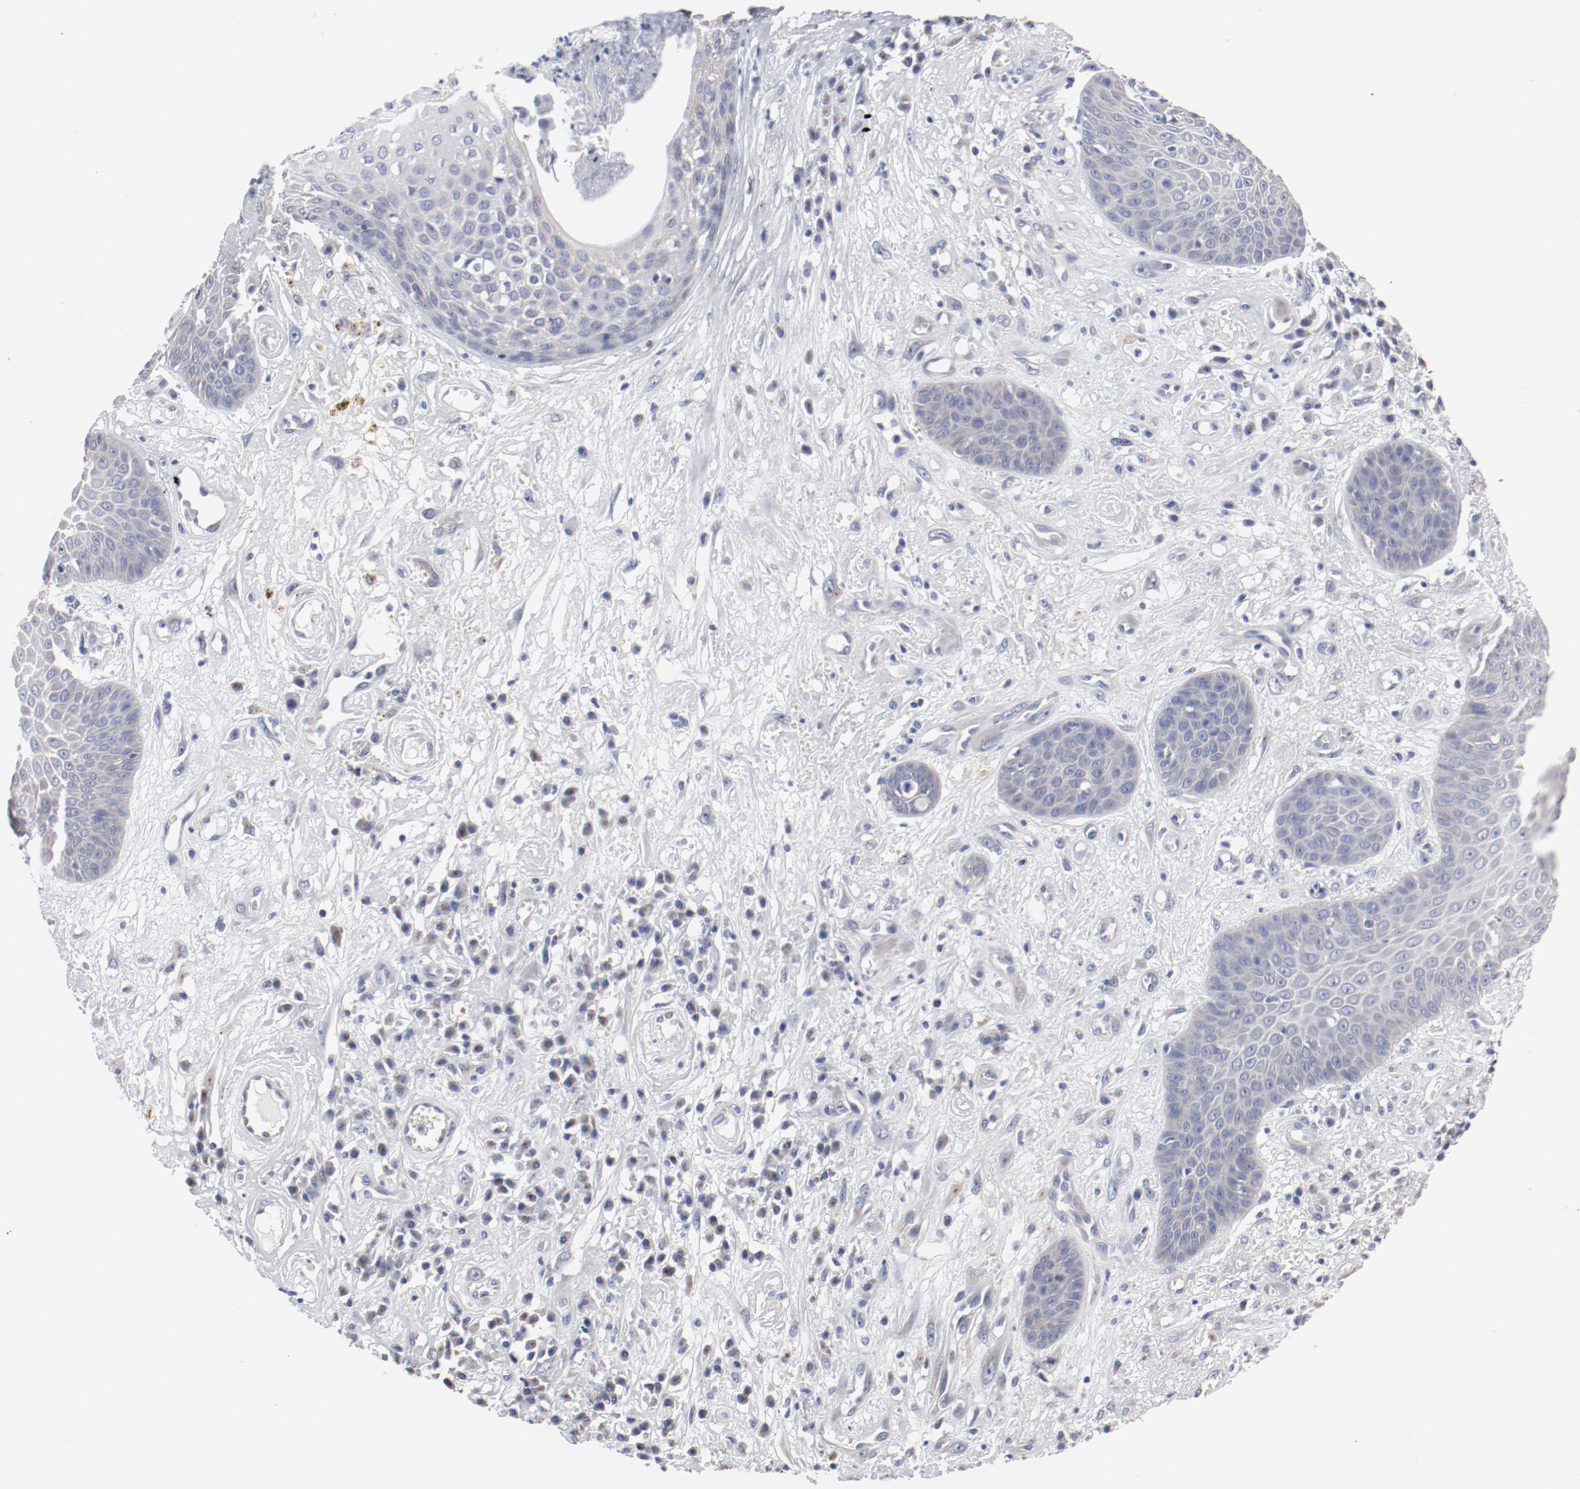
{"staining": {"intensity": "negative", "quantity": "none", "location": "none"}, "tissue": "skin cancer", "cell_type": "Tumor cells", "image_type": "cancer", "snomed": [{"axis": "morphology", "description": "Squamous cell carcinoma, NOS"}, {"axis": "topography", "description": "Skin"}], "caption": "This histopathology image is of skin cancer (squamous cell carcinoma) stained with immunohistochemistry to label a protein in brown with the nuclei are counter-stained blue. There is no expression in tumor cells.", "gene": "GPR143", "patient": {"sex": "male", "age": 65}}